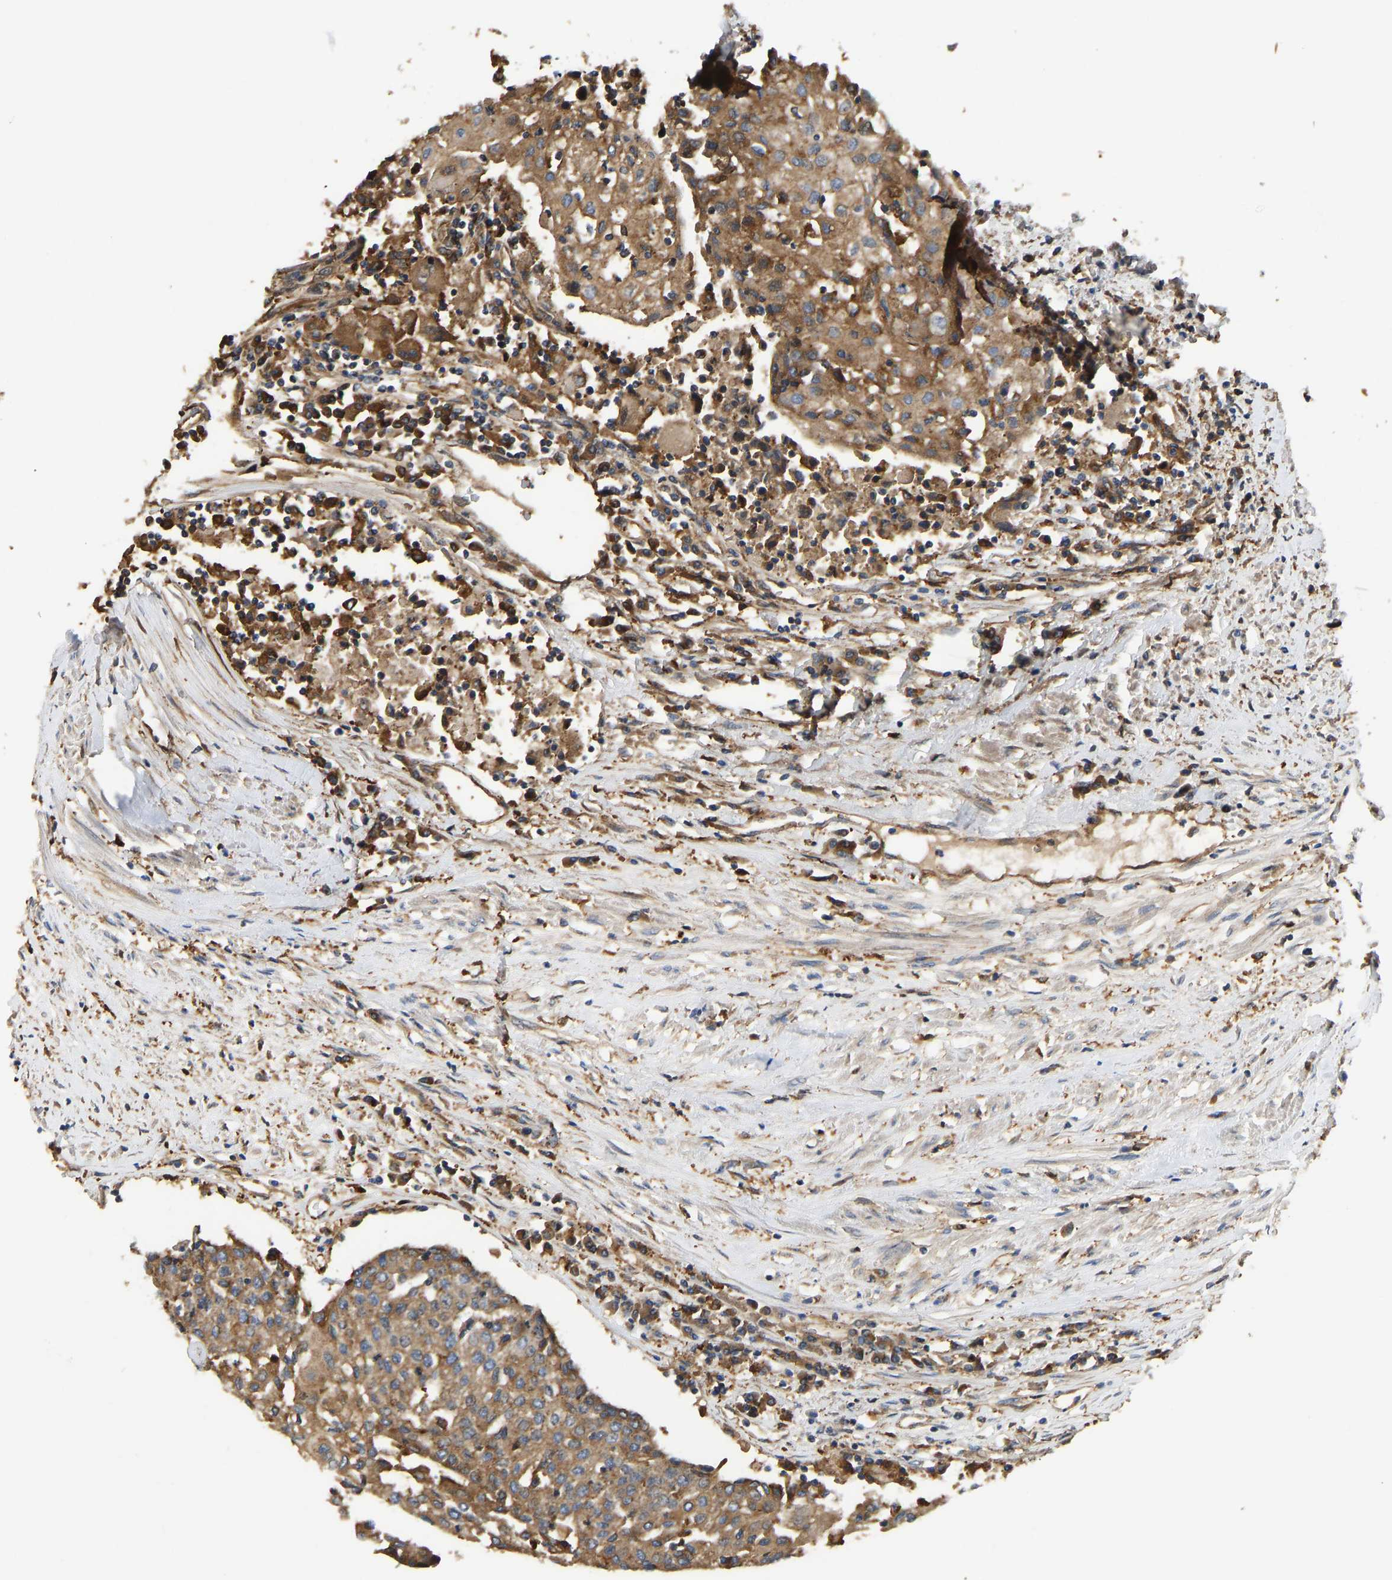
{"staining": {"intensity": "moderate", "quantity": ">75%", "location": "cytoplasmic/membranous"}, "tissue": "urothelial cancer", "cell_type": "Tumor cells", "image_type": "cancer", "snomed": [{"axis": "morphology", "description": "Urothelial carcinoma, High grade"}, {"axis": "topography", "description": "Urinary bladder"}], "caption": "A brown stain shows moderate cytoplasmic/membranous positivity of a protein in human urothelial cancer tumor cells. (Stains: DAB (3,3'-diaminobenzidine) in brown, nuclei in blue, Microscopy: brightfield microscopy at high magnification).", "gene": "FLNB", "patient": {"sex": "female", "age": 85}}